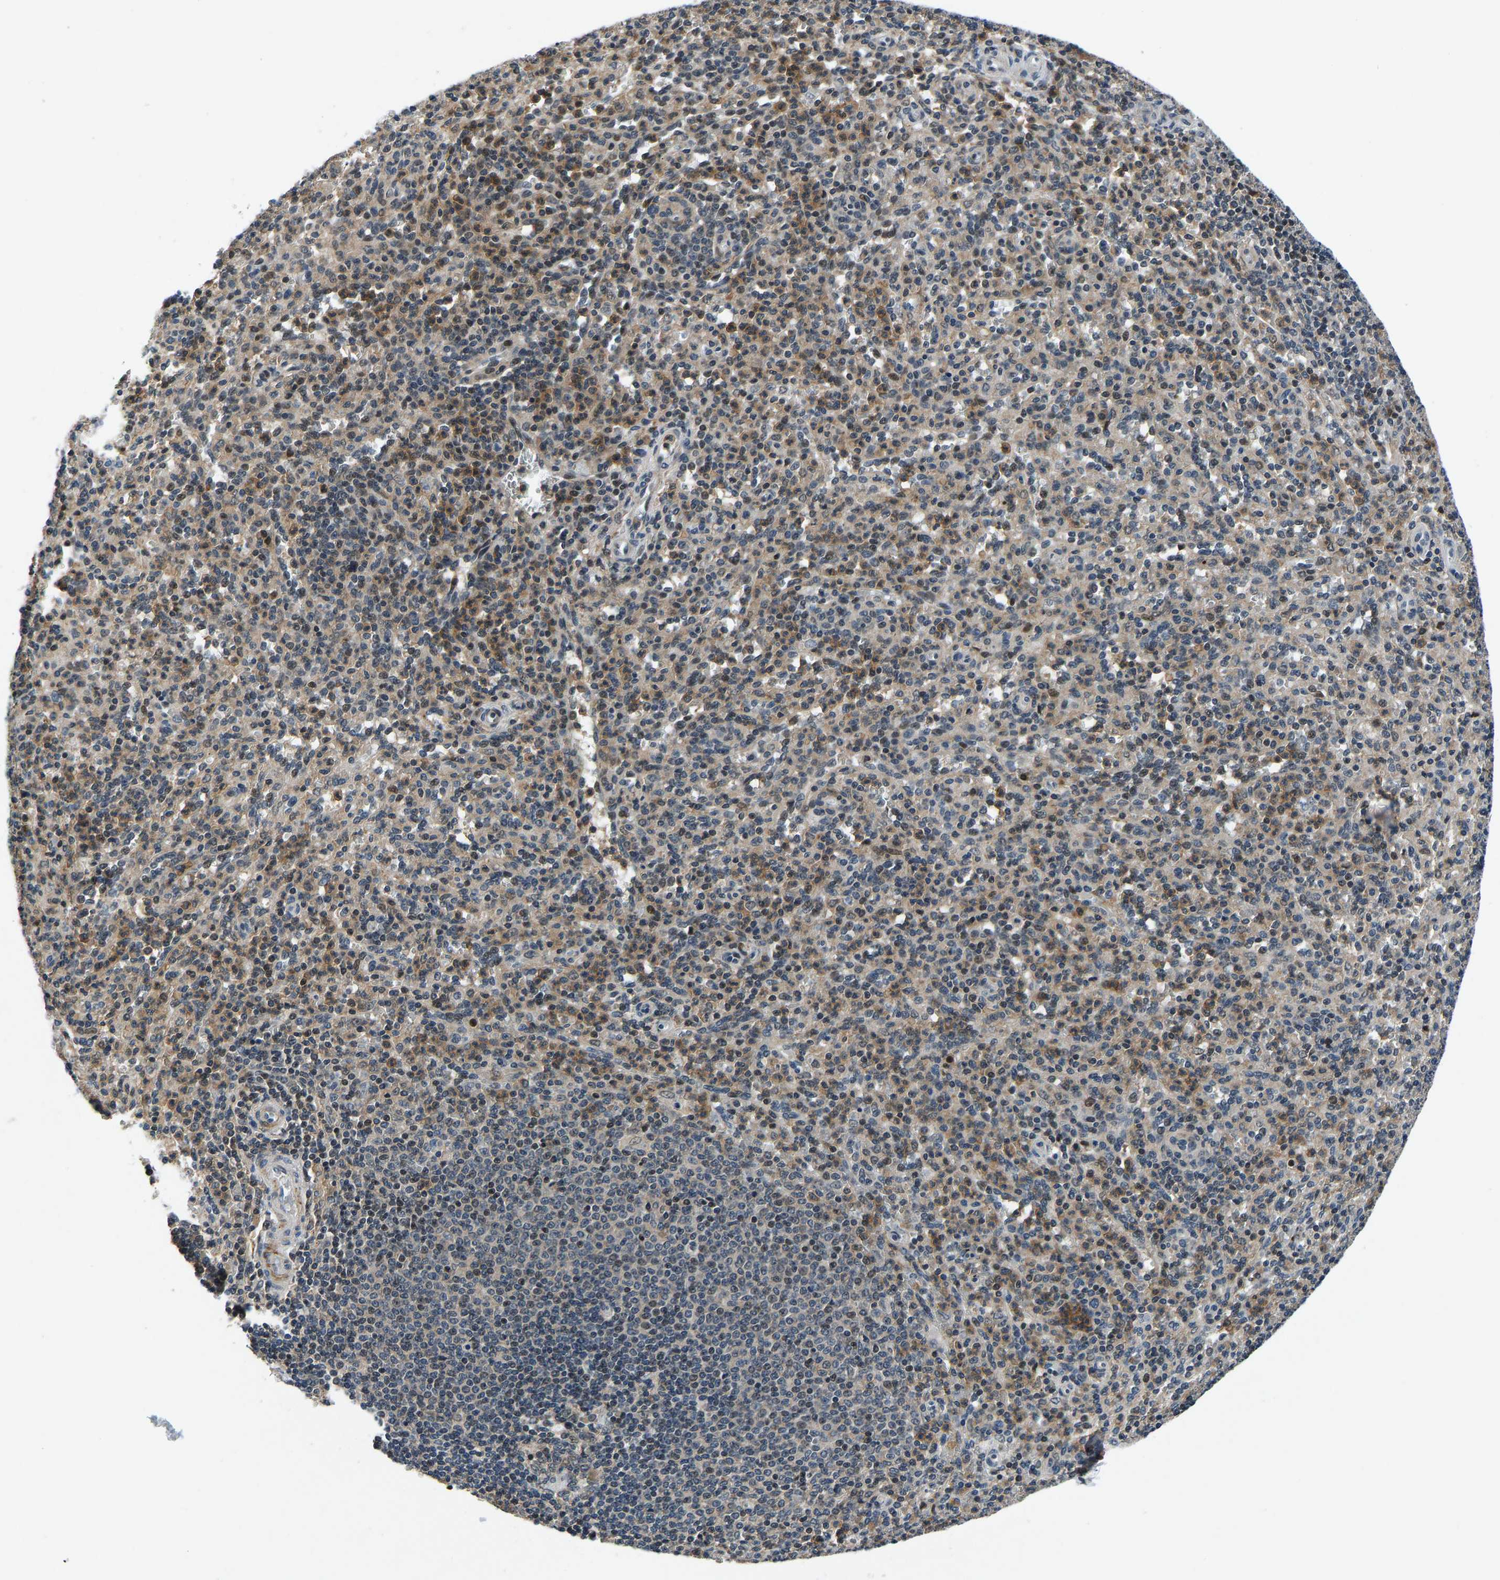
{"staining": {"intensity": "moderate", "quantity": "25%-75%", "location": "cytoplasmic/membranous"}, "tissue": "spleen", "cell_type": "Cells in red pulp", "image_type": "normal", "snomed": [{"axis": "morphology", "description": "Normal tissue, NOS"}, {"axis": "topography", "description": "Spleen"}], "caption": "An image of spleen stained for a protein demonstrates moderate cytoplasmic/membranous brown staining in cells in red pulp.", "gene": "RLIM", "patient": {"sex": "male", "age": 36}}